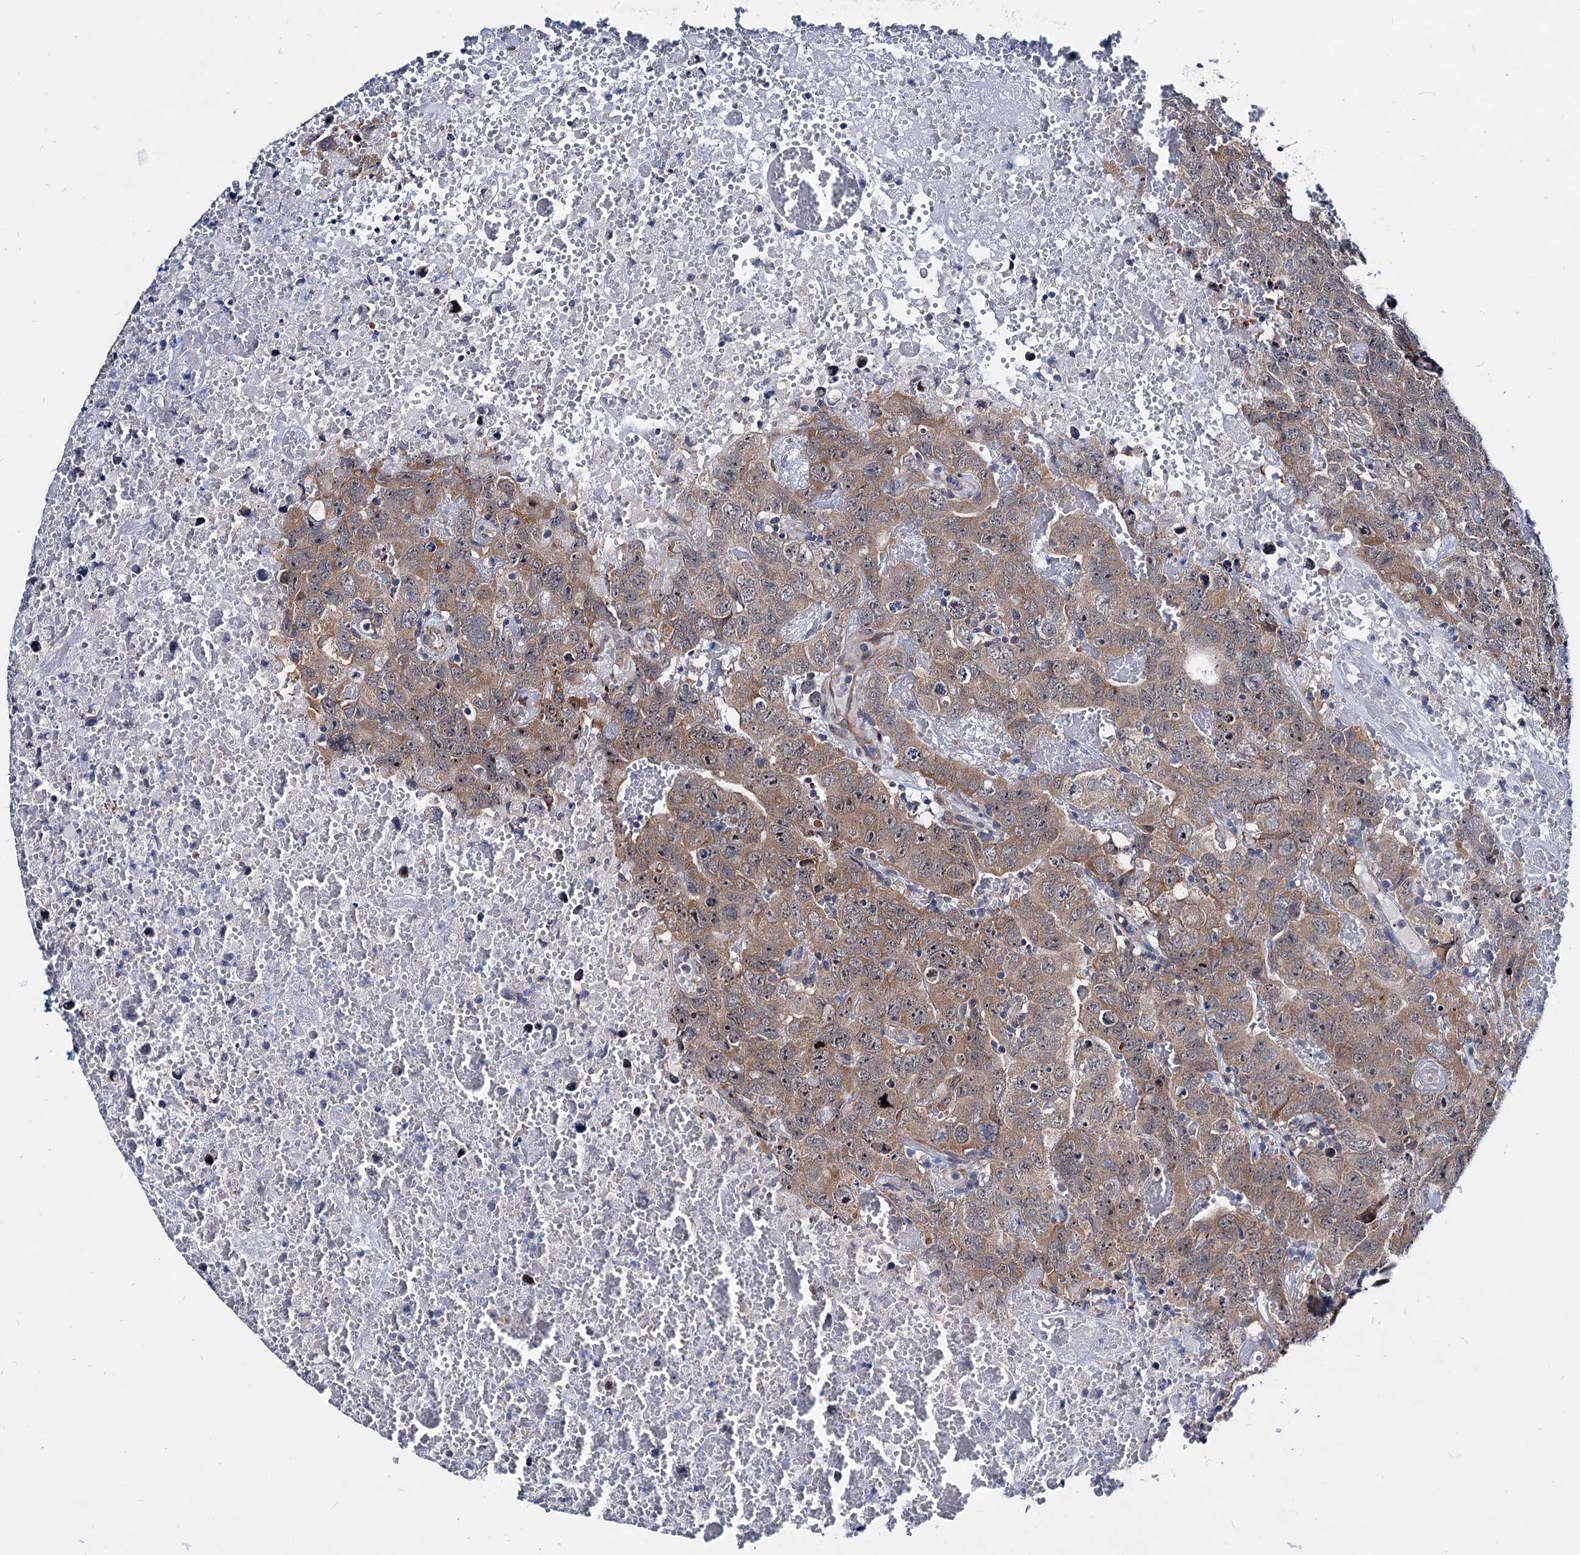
{"staining": {"intensity": "moderate", "quantity": "25%-75%", "location": "cytoplasmic/membranous"}, "tissue": "testis cancer", "cell_type": "Tumor cells", "image_type": "cancer", "snomed": [{"axis": "morphology", "description": "Carcinoma, Embryonal, NOS"}, {"axis": "topography", "description": "Testis"}], "caption": "This image exhibits immunohistochemistry (IHC) staining of human testis cancer (embryonal carcinoma), with medium moderate cytoplasmic/membranous staining in approximately 25%-75% of tumor cells.", "gene": "CAPRIN2", "patient": {"sex": "male", "age": 45}}